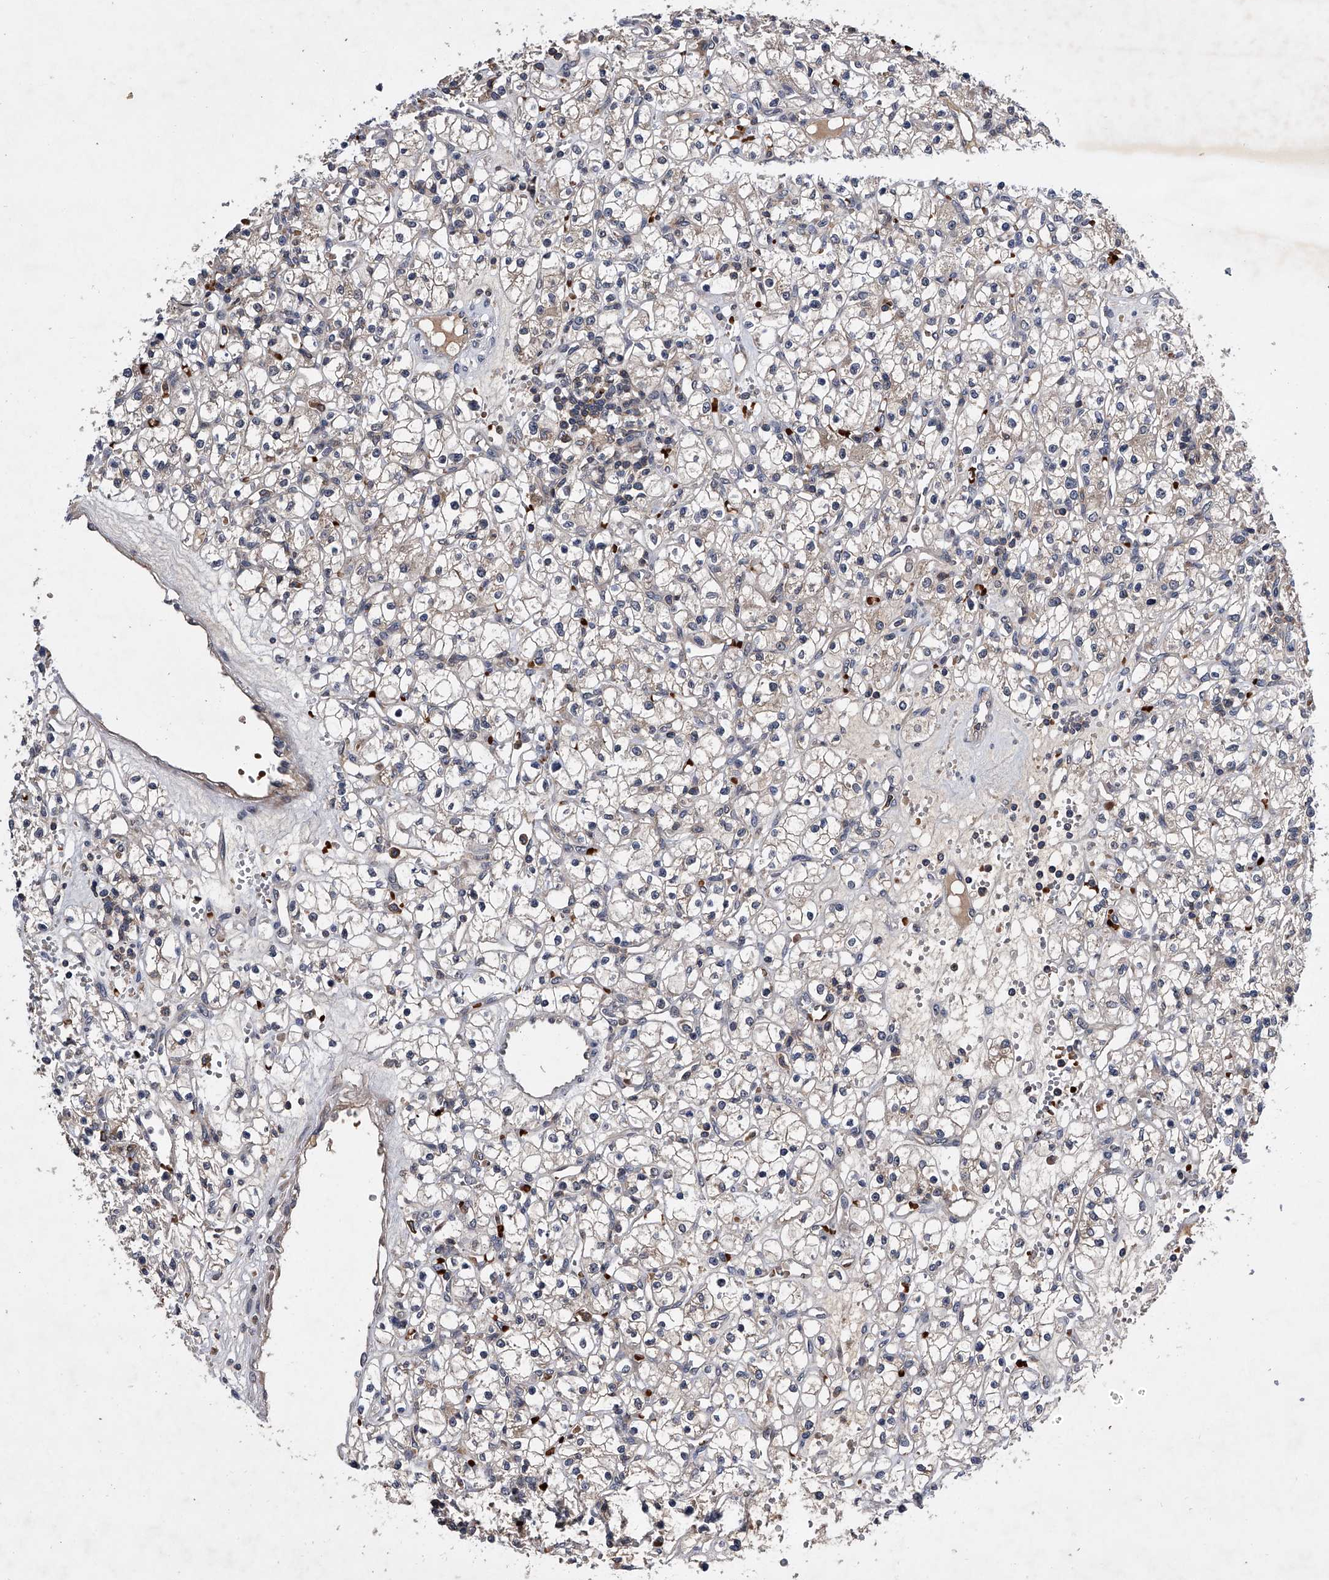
{"staining": {"intensity": "negative", "quantity": "none", "location": "none"}, "tissue": "renal cancer", "cell_type": "Tumor cells", "image_type": "cancer", "snomed": [{"axis": "morphology", "description": "Adenocarcinoma, NOS"}, {"axis": "topography", "description": "Kidney"}], "caption": "Immunohistochemistry (IHC) of human renal adenocarcinoma demonstrates no staining in tumor cells. (Immunohistochemistry, brightfield microscopy, high magnification).", "gene": "ZNF30", "patient": {"sex": "female", "age": 59}}